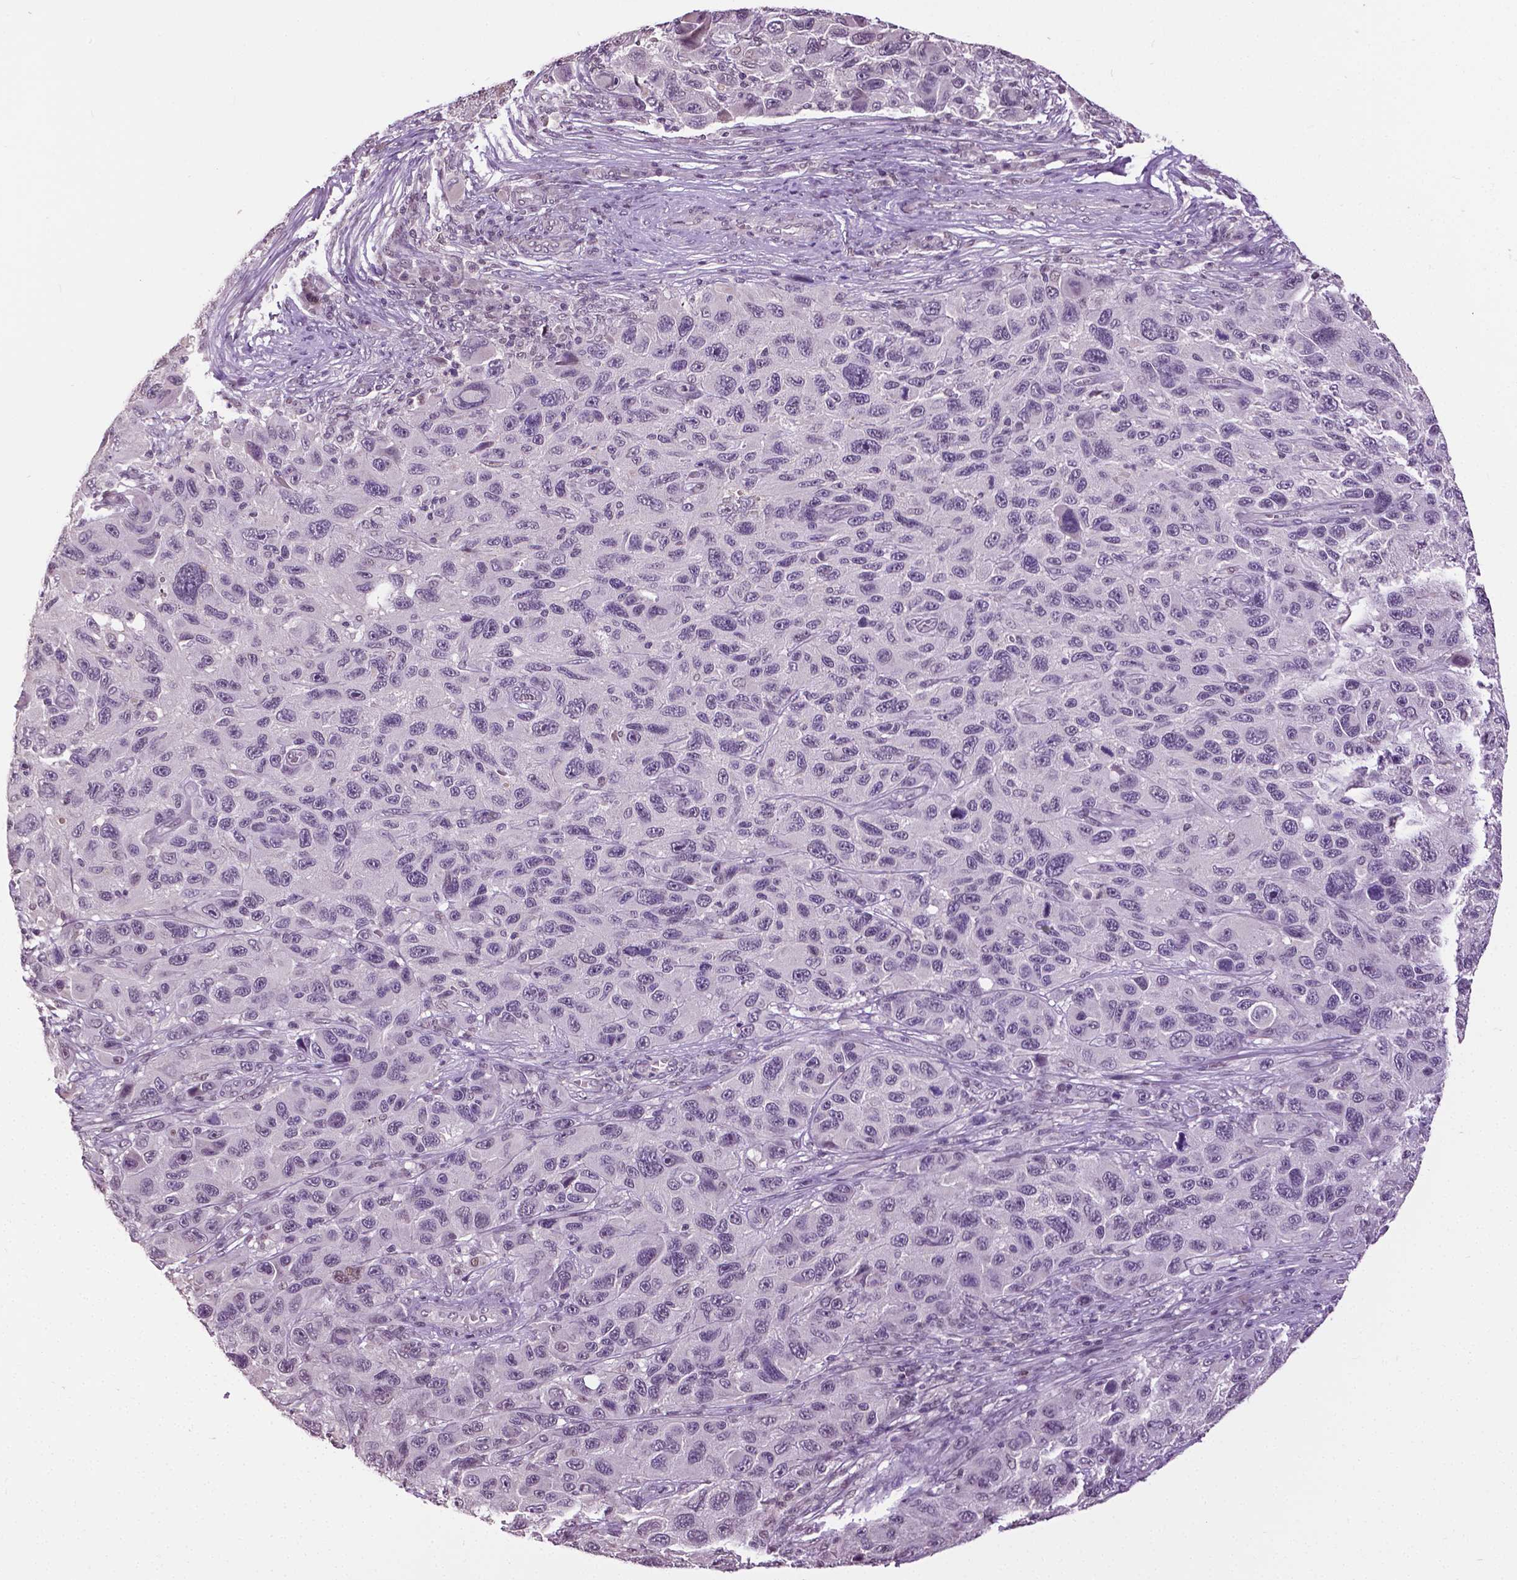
{"staining": {"intensity": "negative", "quantity": "none", "location": "none"}, "tissue": "melanoma", "cell_type": "Tumor cells", "image_type": "cancer", "snomed": [{"axis": "morphology", "description": "Malignant melanoma, NOS"}, {"axis": "topography", "description": "Skin"}], "caption": "Immunohistochemistry (IHC) micrograph of neoplastic tissue: human melanoma stained with DAB demonstrates no significant protein positivity in tumor cells.", "gene": "DLX5", "patient": {"sex": "male", "age": 53}}